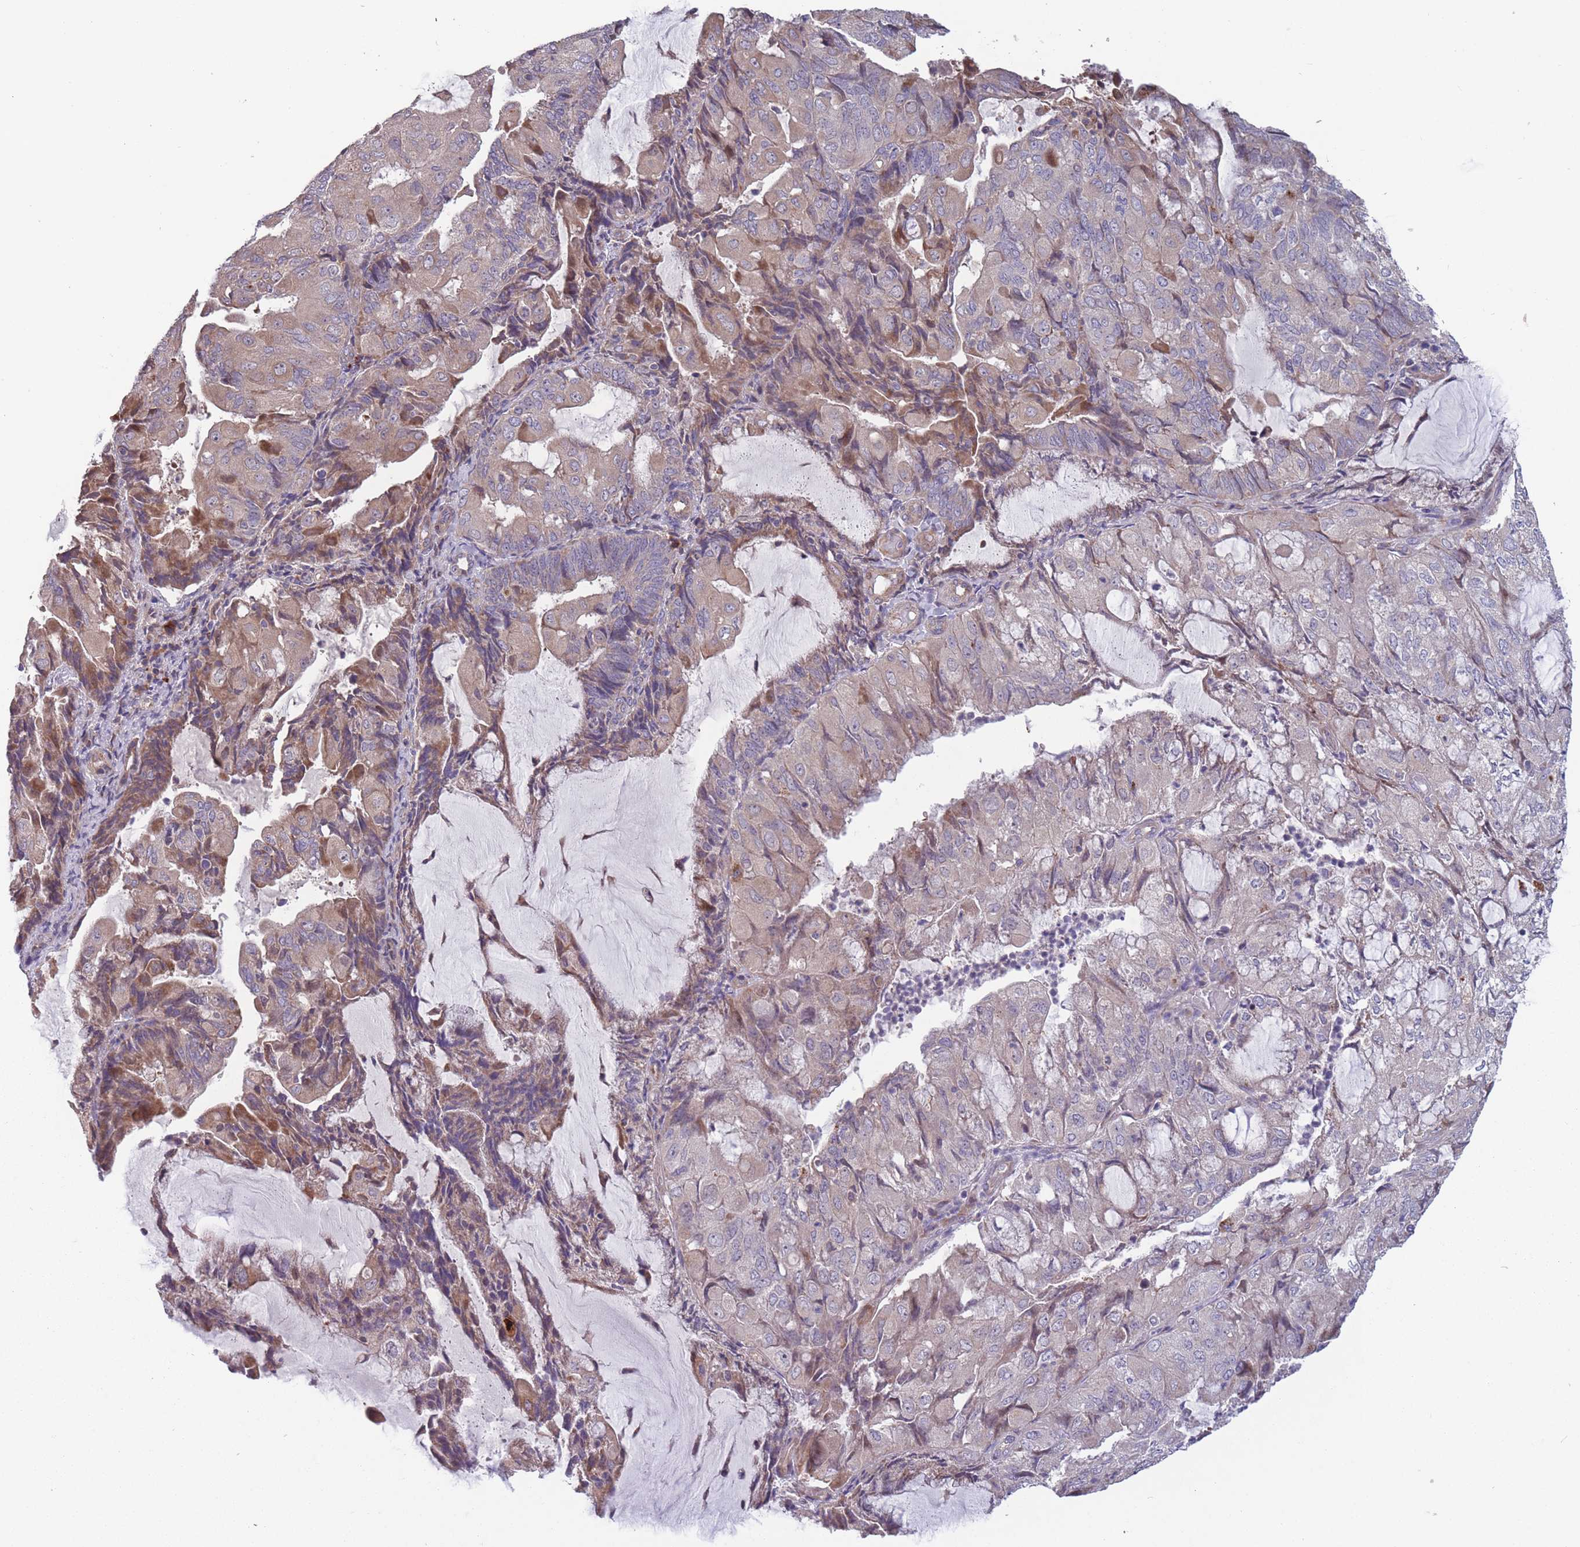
{"staining": {"intensity": "moderate", "quantity": "<25%", "location": "cytoplasmic/membranous"}, "tissue": "endometrial cancer", "cell_type": "Tumor cells", "image_type": "cancer", "snomed": [{"axis": "morphology", "description": "Adenocarcinoma, NOS"}, {"axis": "topography", "description": "Endometrium"}], "caption": "This micrograph exhibits IHC staining of human adenocarcinoma (endometrial), with low moderate cytoplasmic/membranous expression in approximately <25% of tumor cells.", "gene": "ITPKC", "patient": {"sex": "female", "age": 81}}